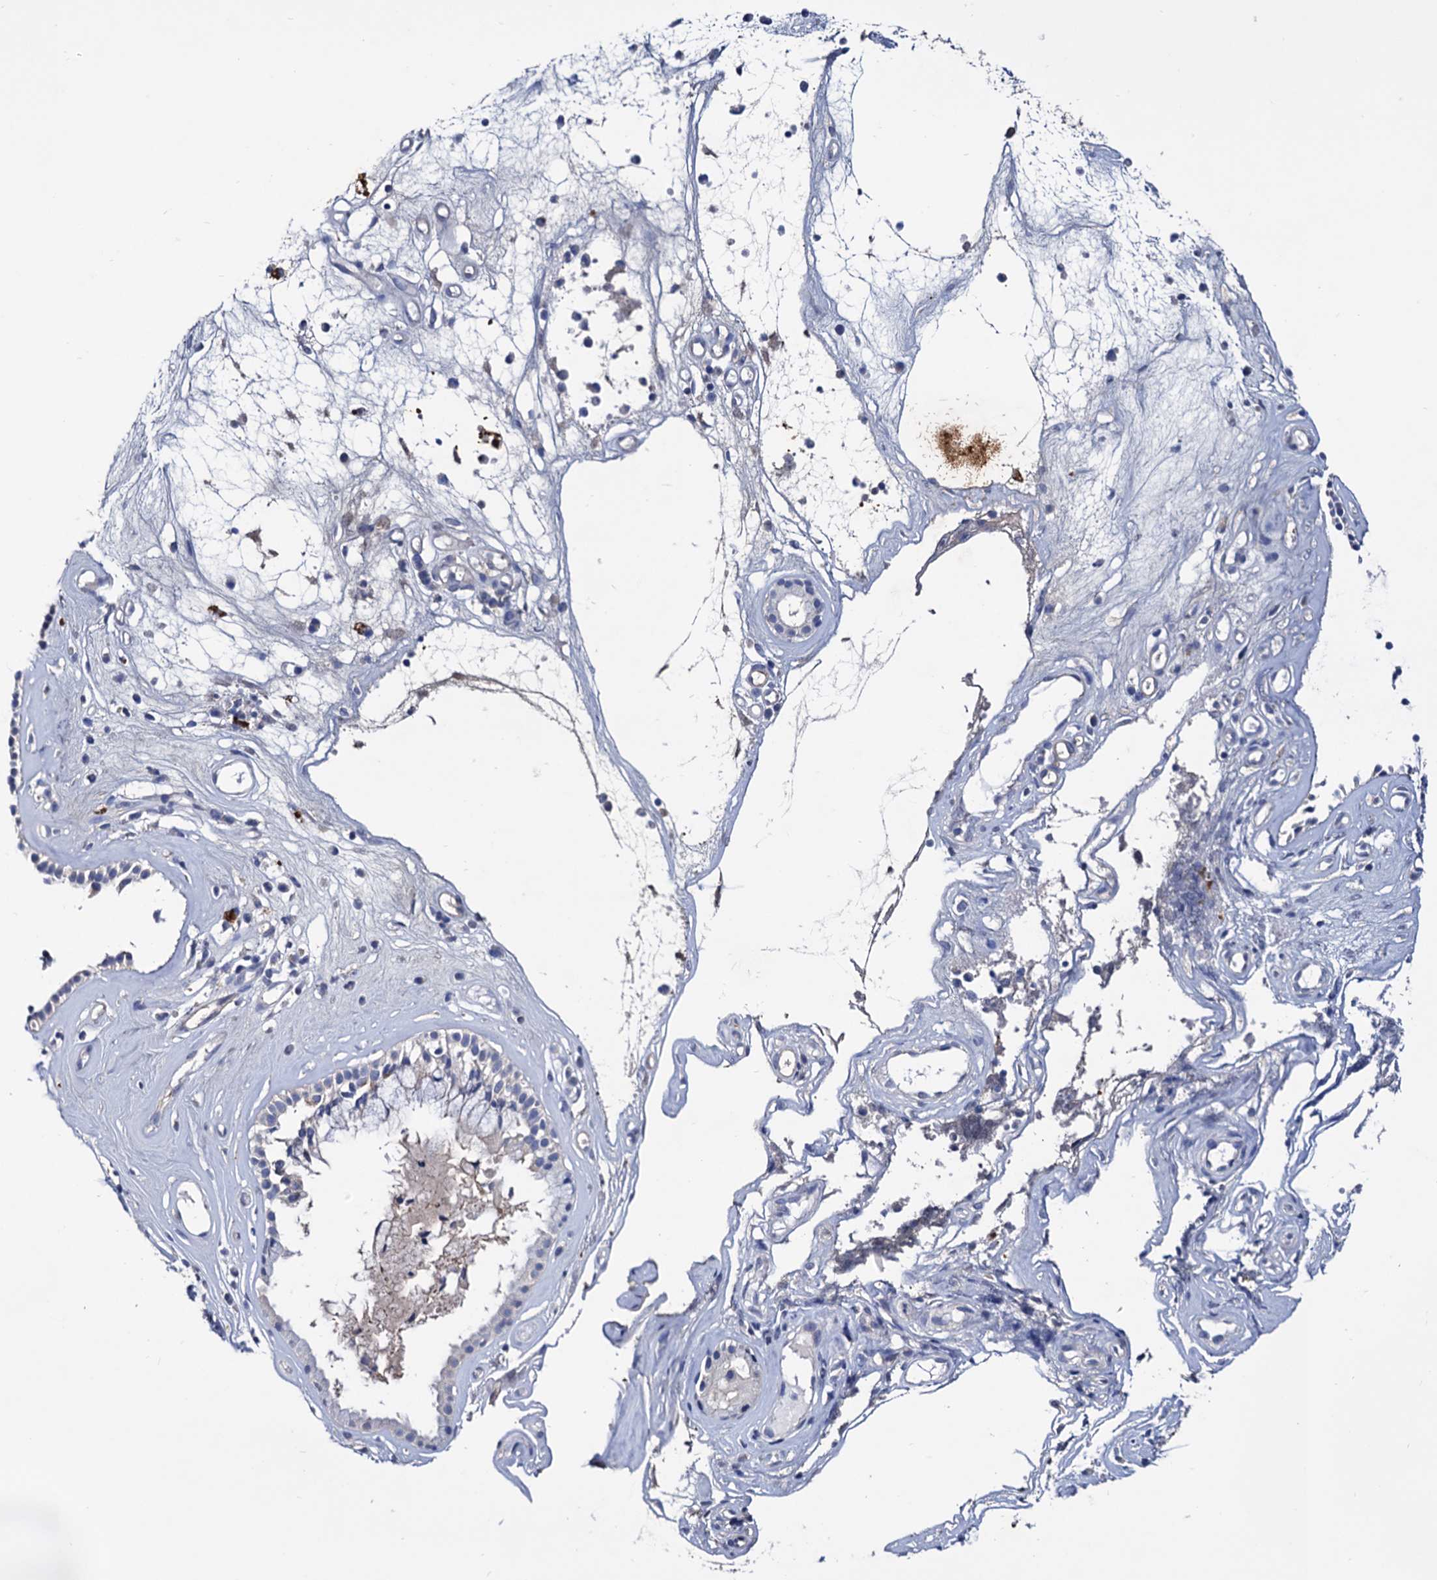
{"staining": {"intensity": "negative", "quantity": "none", "location": "none"}, "tissue": "nasopharynx", "cell_type": "Respiratory epithelial cells", "image_type": "normal", "snomed": [{"axis": "morphology", "description": "Normal tissue, NOS"}, {"axis": "morphology", "description": "Inflammation, NOS"}, {"axis": "topography", "description": "Nasopharynx"}], "caption": "DAB (3,3'-diaminobenzidine) immunohistochemical staining of unremarkable nasopharynx exhibits no significant staining in respiratory epithelial cells. (Brightfield microscopy of DAB IHC at high magnification).", "gene": "NPAS4", "patient": {"sex": "male", "age": 29}}